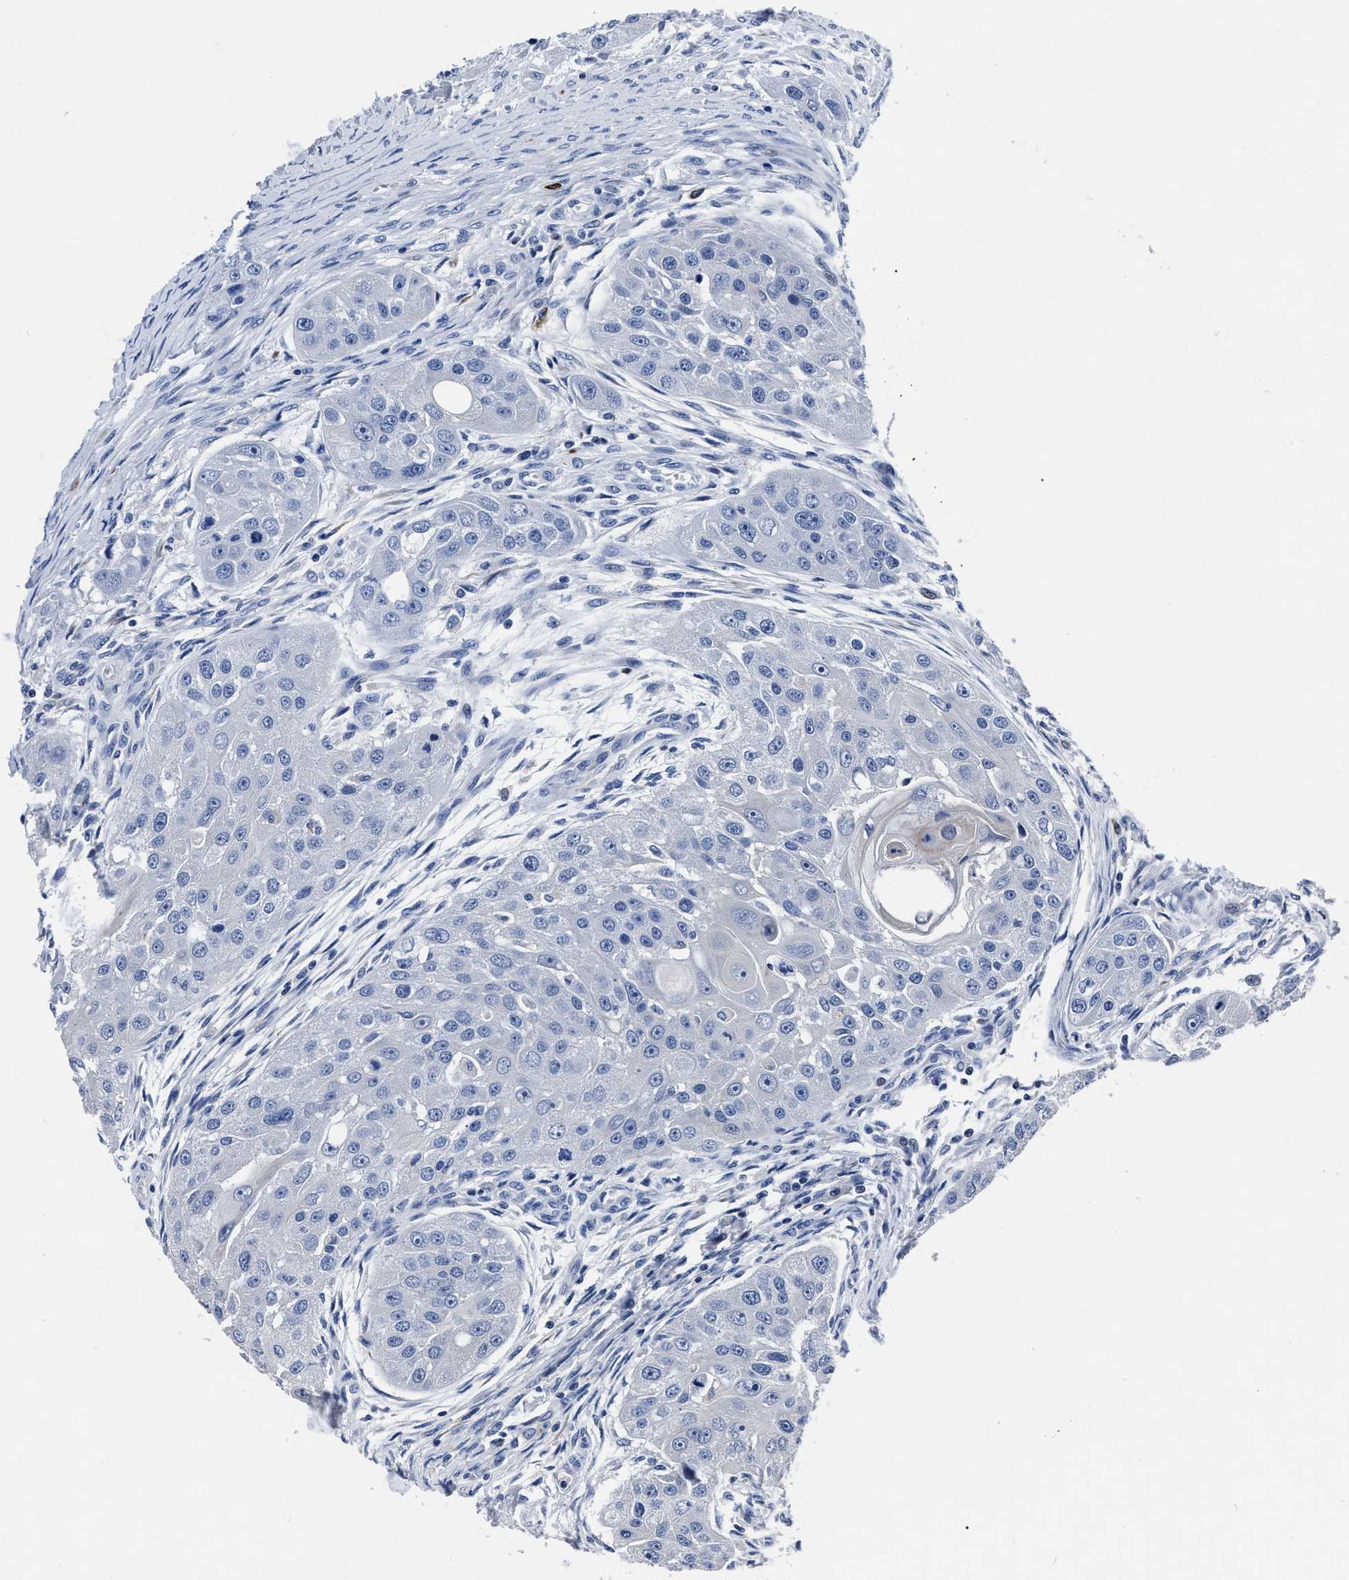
{"staining": {"intensity": "negative", "quantity": "none", "location": "none"}, "tissue": "head and neck cancer", "cell_type": "Tumor cells", "image_type": "cancer", "snomed": [{"axis": "morphology", "description": "Normal tissue, NOS"}, {"axis": "morphology", "description": "Squamous cell carcinoma, NOS"}, {"axis": "topography", "description": "Skeletal muscle"}, {"axis": "topography", "description": "Head-Neck"}], "caption": "Immunohistochemical staining of human head and neck cancer (squamous cell carcinoma) displays no significant expression in tumor cells. The staining was performed using DAB (3,3'-diaminobenzidine) to visualize the protein expression in brown, while the nuclei were stained in blue with hematoxylin (Magnification: 20x).", "gene": "OR10G3", "patient": {"sex": "male", "age": 51}}